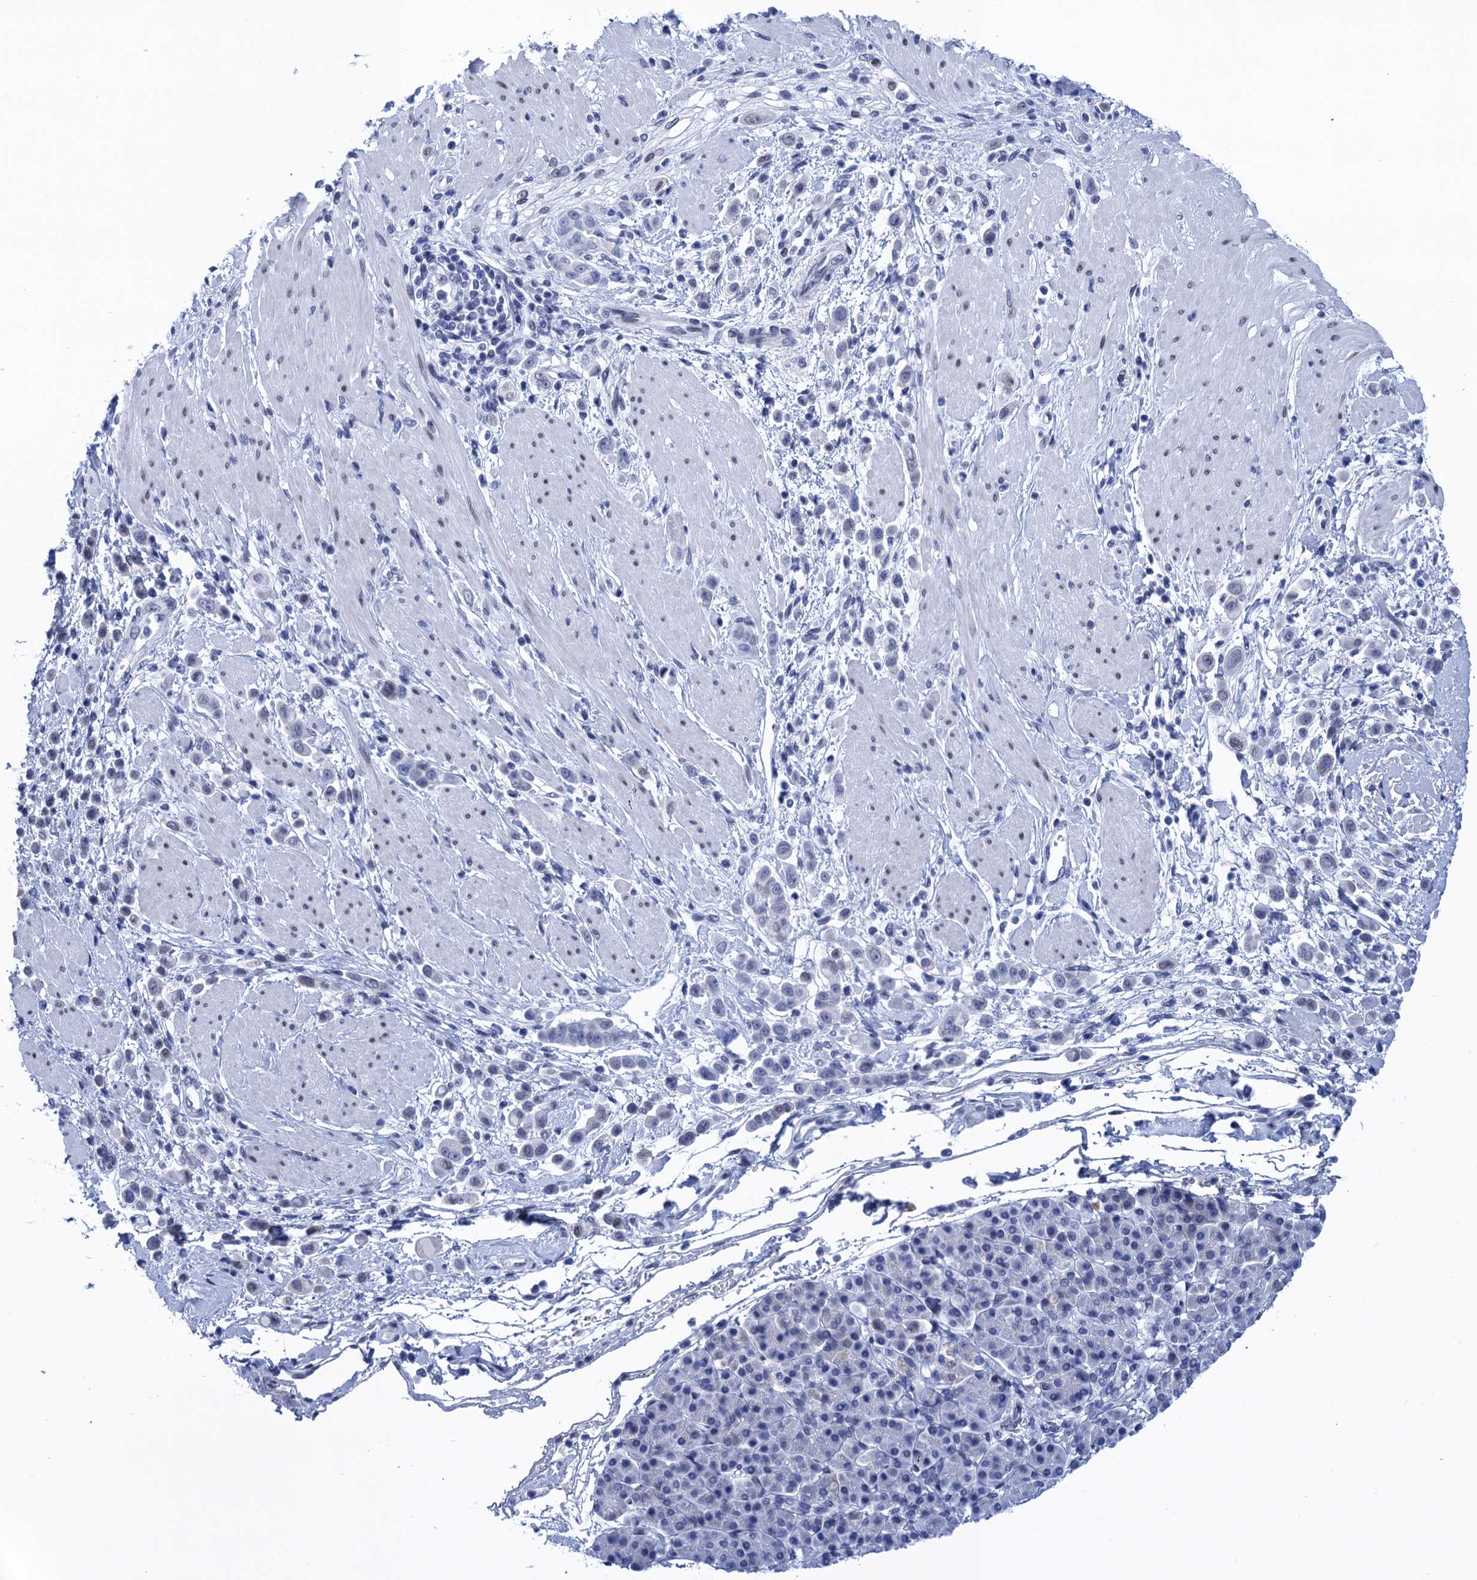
{"staining": {"intensity": "negative", "quantity": "none", "location": "none"}, "tissue": "pancreatic cancer", "cell_type": "Tumor cells", "image_type": "cancer", "snomed": [{"axis": "morphology", "description": "Normal tissue, NOS"}, {"axis": "morphology", "description": "Adenocarcinoma, NOS"}, {"axis": "topography", "description": "Pancreas"}], "caption": "Histopathology image shows no protein staining in tumor cells of pancreatic cancer (adenocarcinoma) tissue.", "gene": "METTL25", "patient": {"sex": "female", "age": 64}}